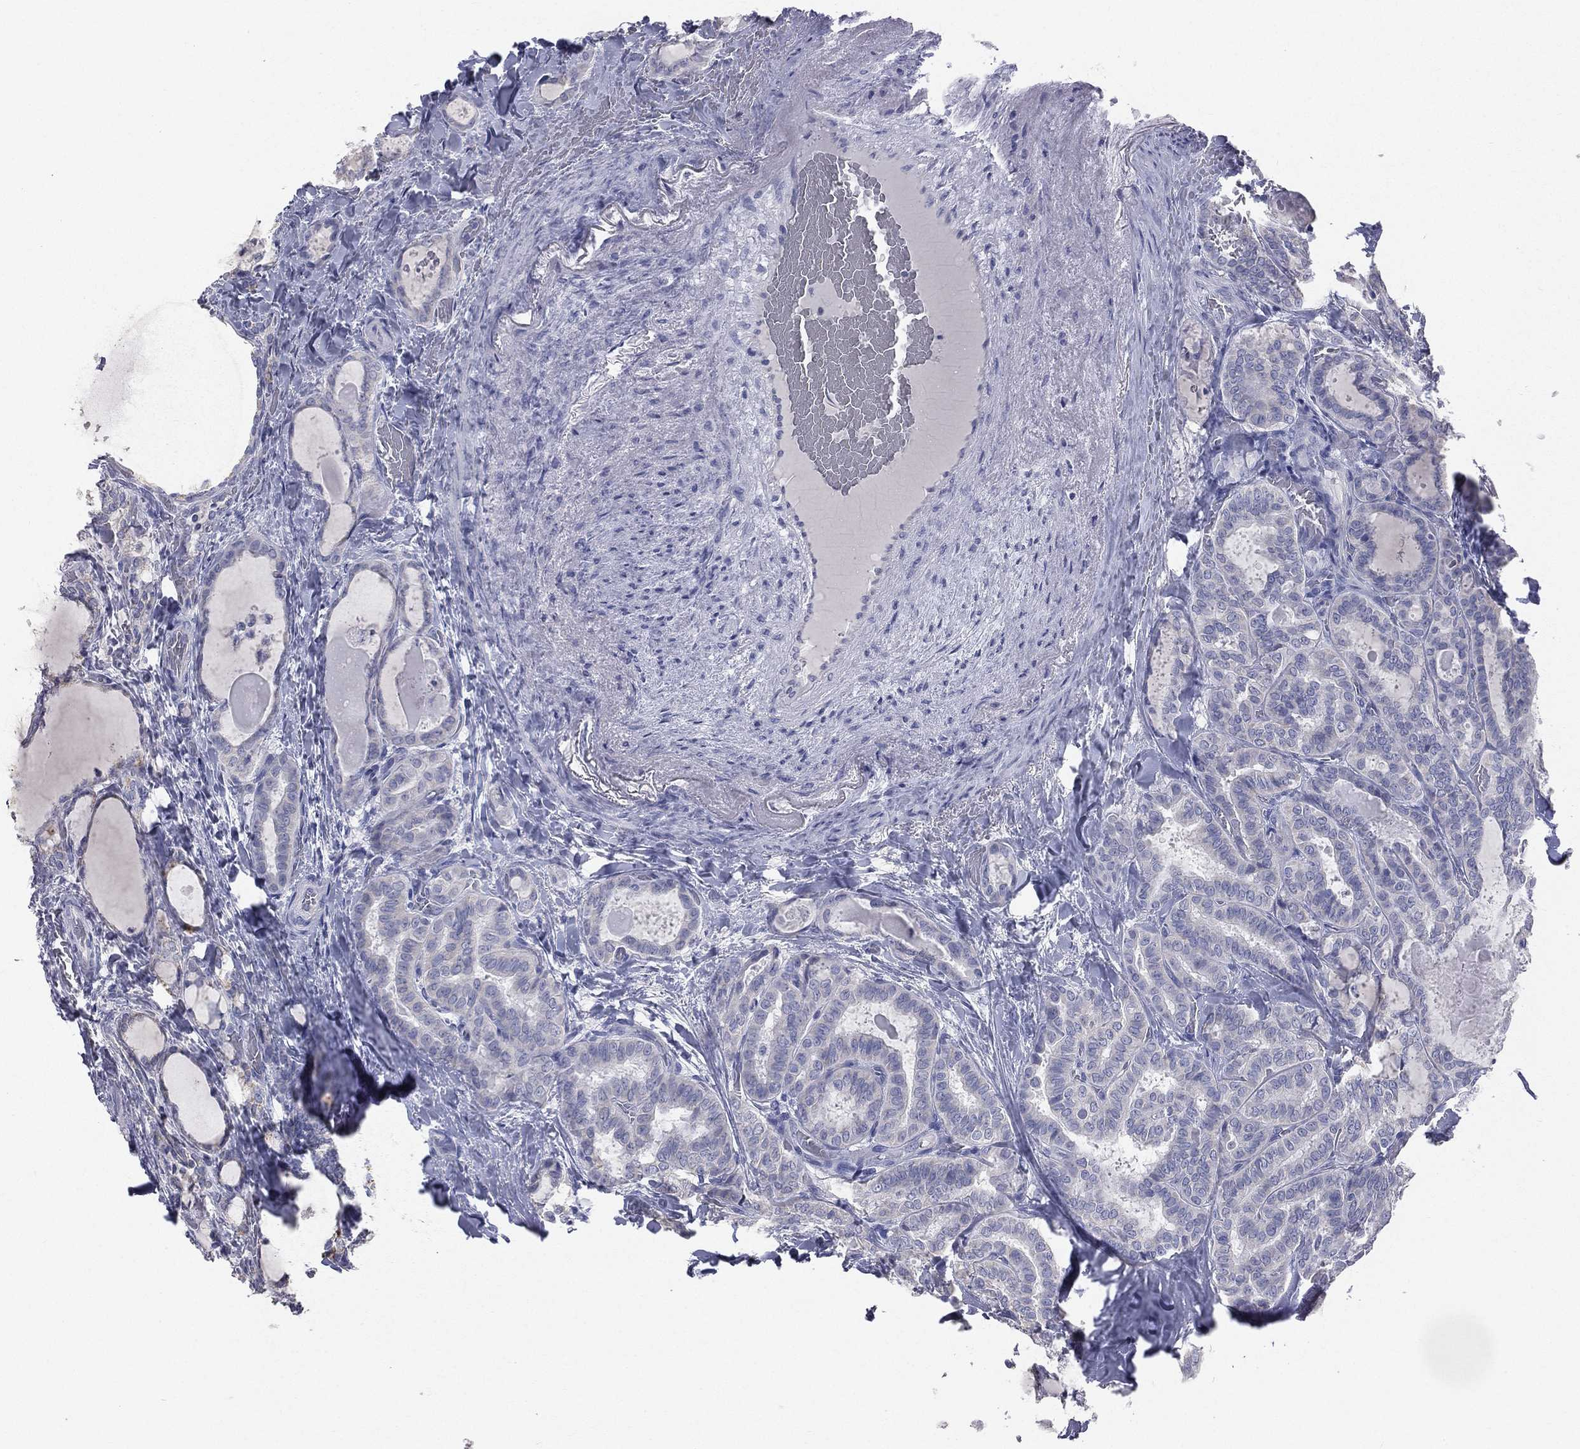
{"staining": {"intensity": "negative", "quantity": "none", "location": "none"}, "tissue": "thyroid cancer", "cell_type": "Tumor cells", "image_type": "cancer", "snomed": [{"axis": "morphology", "description": "Papillary adenocarcinoma, NOS"}, {"axis": "topography", "description": "Thyroid gland"}], "caption": "Tumor cells show no significant staining in thyroid cancer.", "gene": "STK31", "patient": {"sex": "female", "age": 39}}